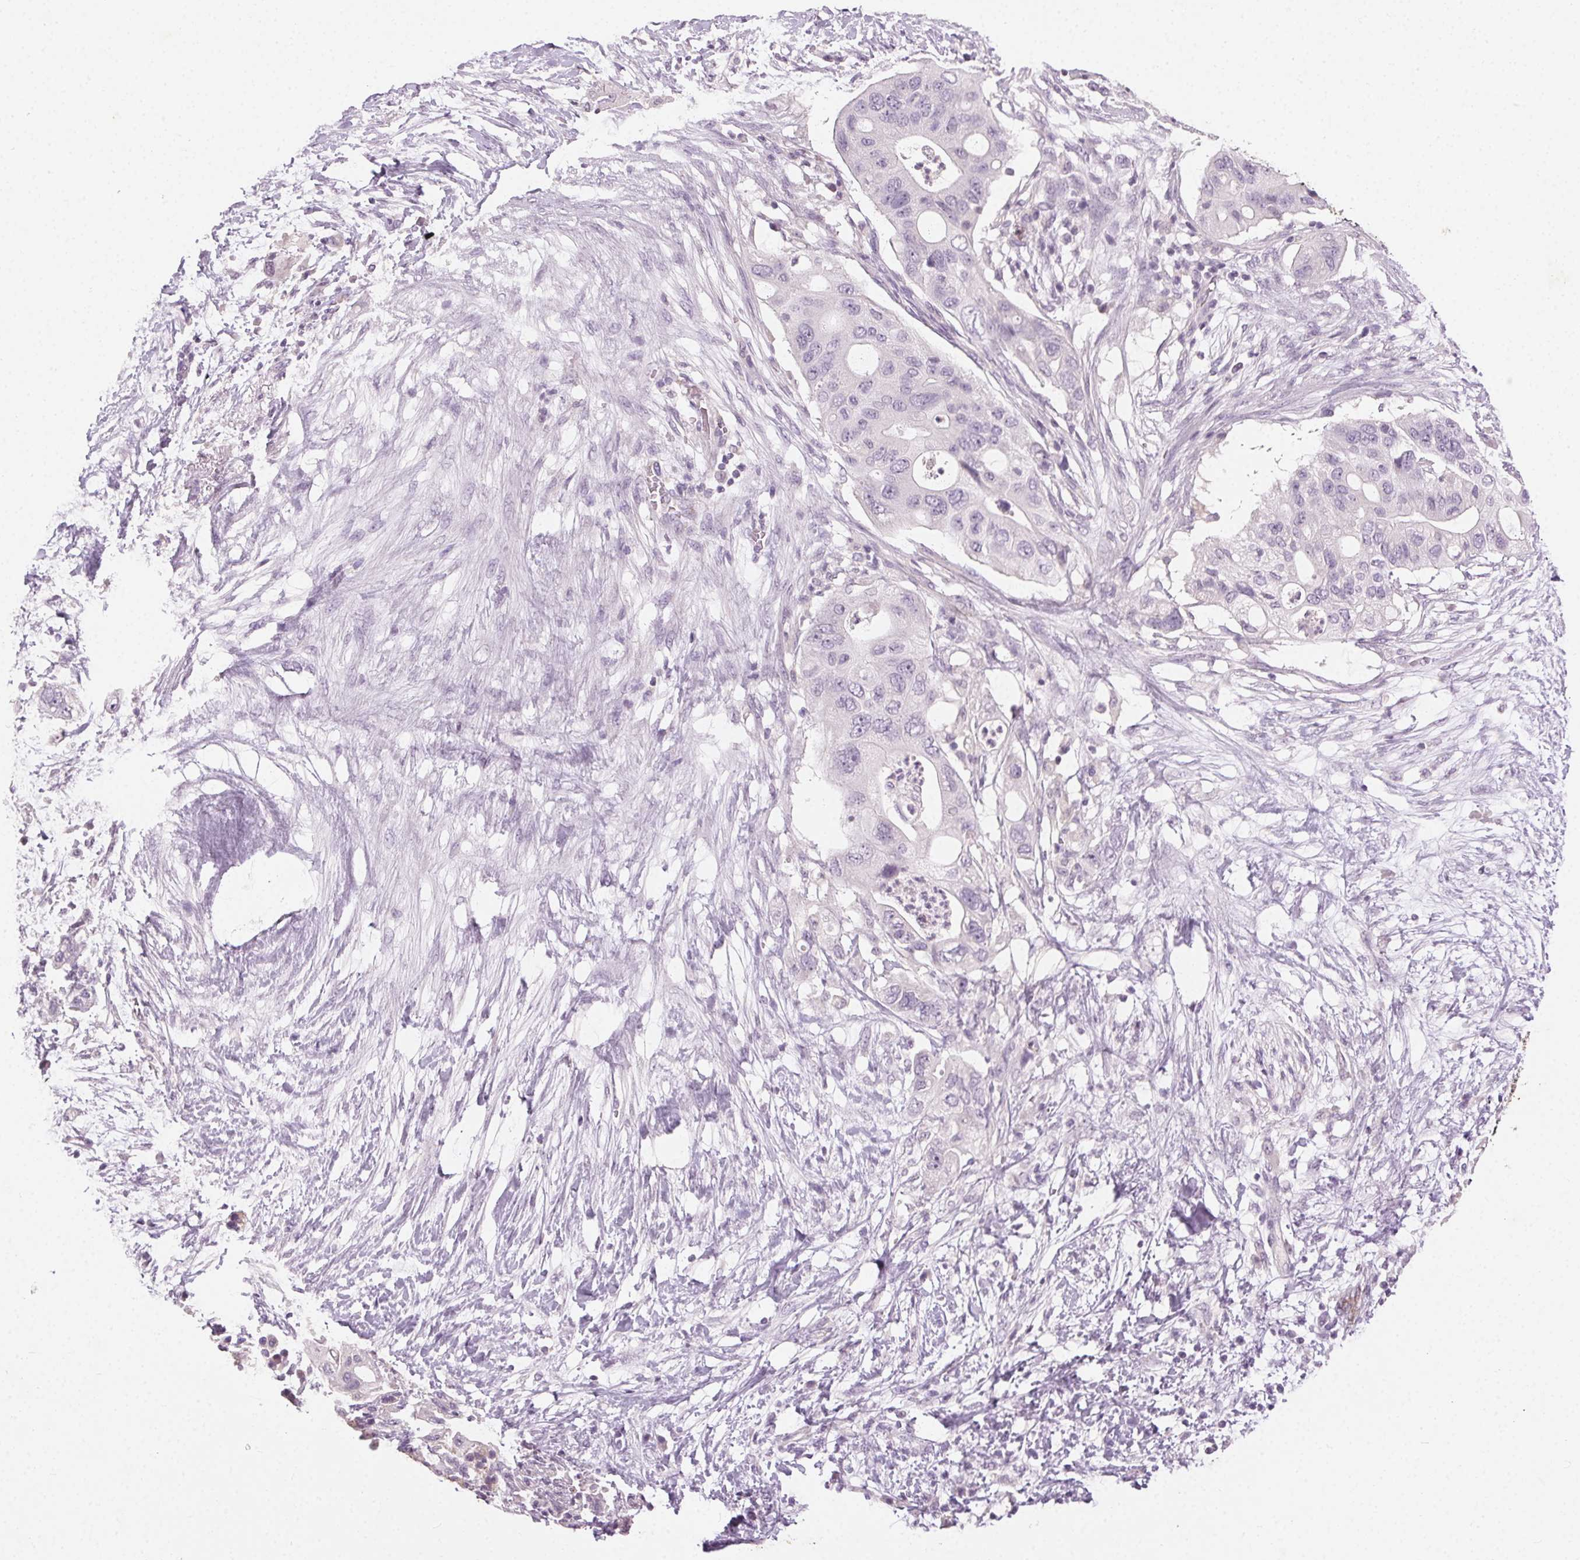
{"staining": {"intensity": "negative", "quantity": "none", "location": "none"}, "tissue": "pancreatic cancer", "cell_type": "Tumor cells", "image_type": "cancer", "snomed": [{"axis": "morphology", "description": "Adenocarcinoma, NOS"}, {"axis": "topography", "description": "Pancreas"}], "caption": "IHC photomicrograph of pancreatic adenocarcinoma stained for a protein (brown), which reveals no positivity in tumor cells. (DAB immunohistochemistry, high magnification).", "gene": "CLTRN", "patient": {"sex": "female", "age": 72}}